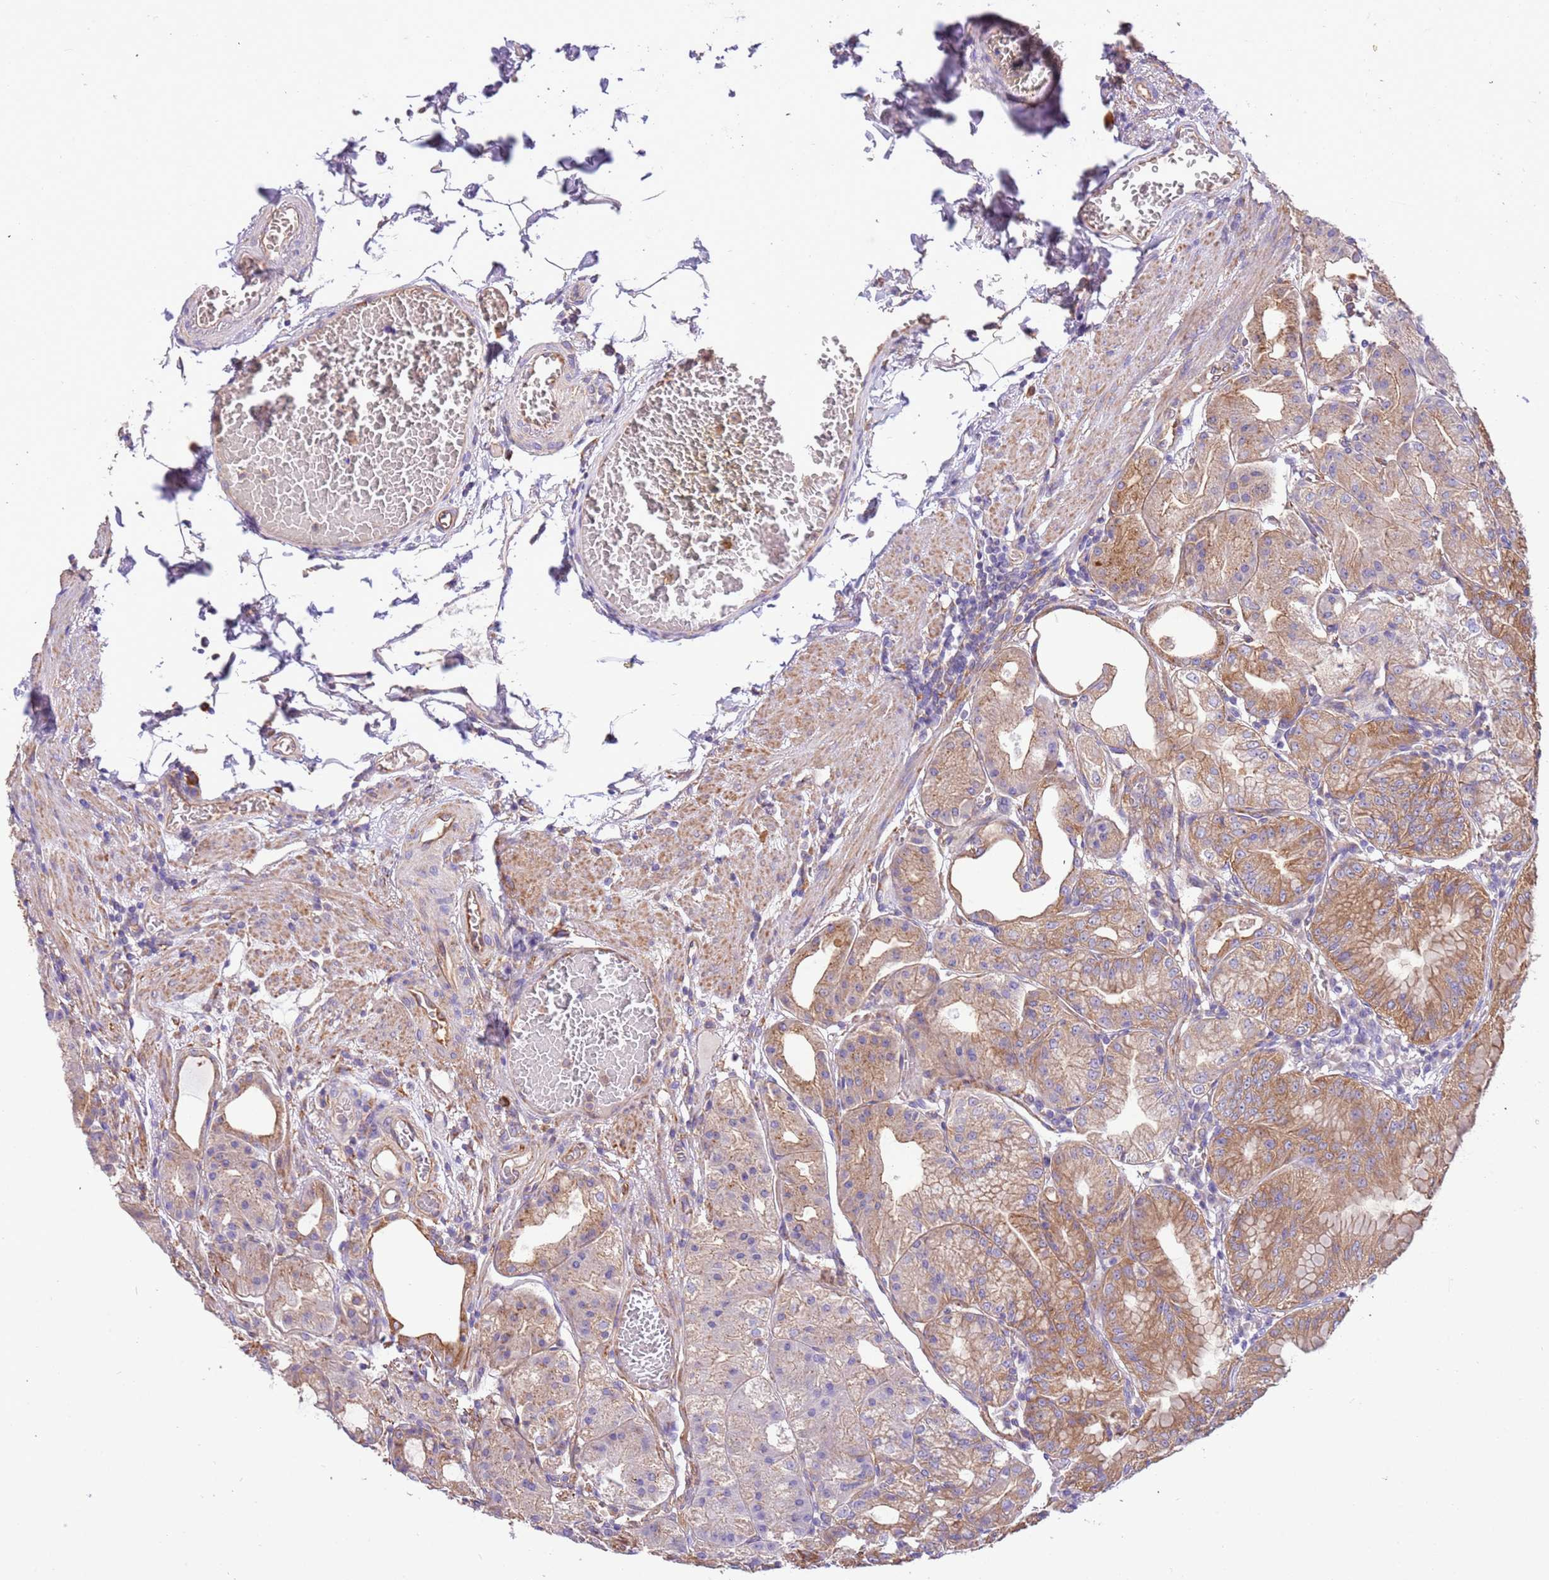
{"staining": {"intensity": "moderate", "quantity": ">75%", "location": "cytoplasmic/membranous"}, "tissue": "stomach", "cell_type": "Glandular cells", "image_type": "normal", "snomed": [{"axis": "morphology", "description": "Normal tissue, NOS"}, {"axis": "topography", "description": "Stomach, upper"}, {"axis": "topography", "description": "Stomach, lower"}], "caption": "IHC of unremarkable stomach displays medium levels of moderate cytoplasmic/membranous expression in approximately >75% of glandular cells. (DAB (3,3'-diaminobenzidine) IHC with brightfield microscopy, high magnification).", "gene": "NAALADL1", "patient": {"sex": "male", "age": 71}}